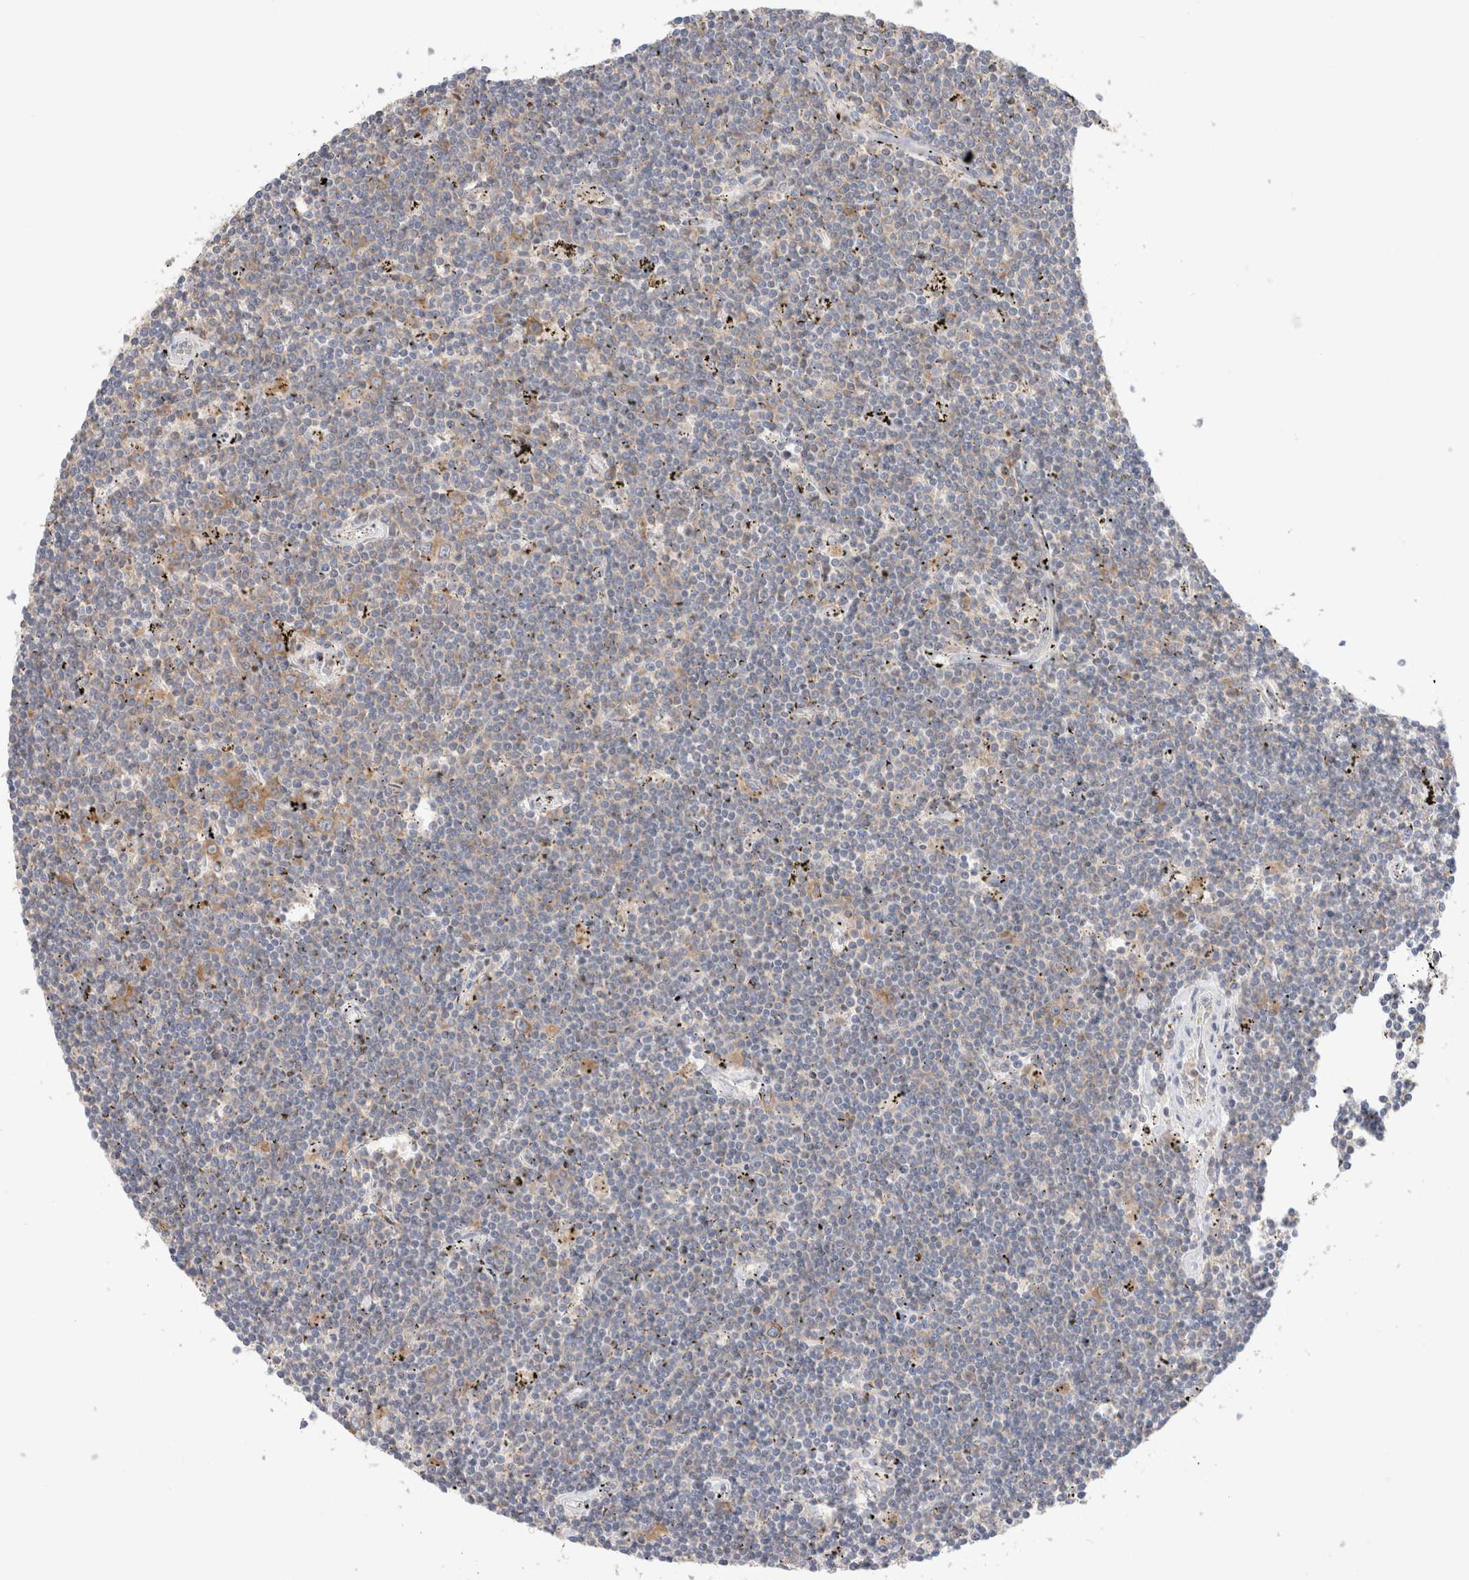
{"staining": {"intensity": "negative", "quantity": "none", "location": "none"}, "tissue": "lymphoma", "cell_type": "Tumor cells", "image_type": "cancer", "snomed": [{"axis": "morphology", "description": "Malignant lymphoma, non-Hodgkin's type, Low grade"}, {"axis": "topography", "description": "Spleen"}], "caption": "Tumor cells are negative for protein expression in human low-grade malignant lymphoma, non-Hodgkin's type.", "gene": "ZNF23", "patient": {"sex": "male", "age": 76}}